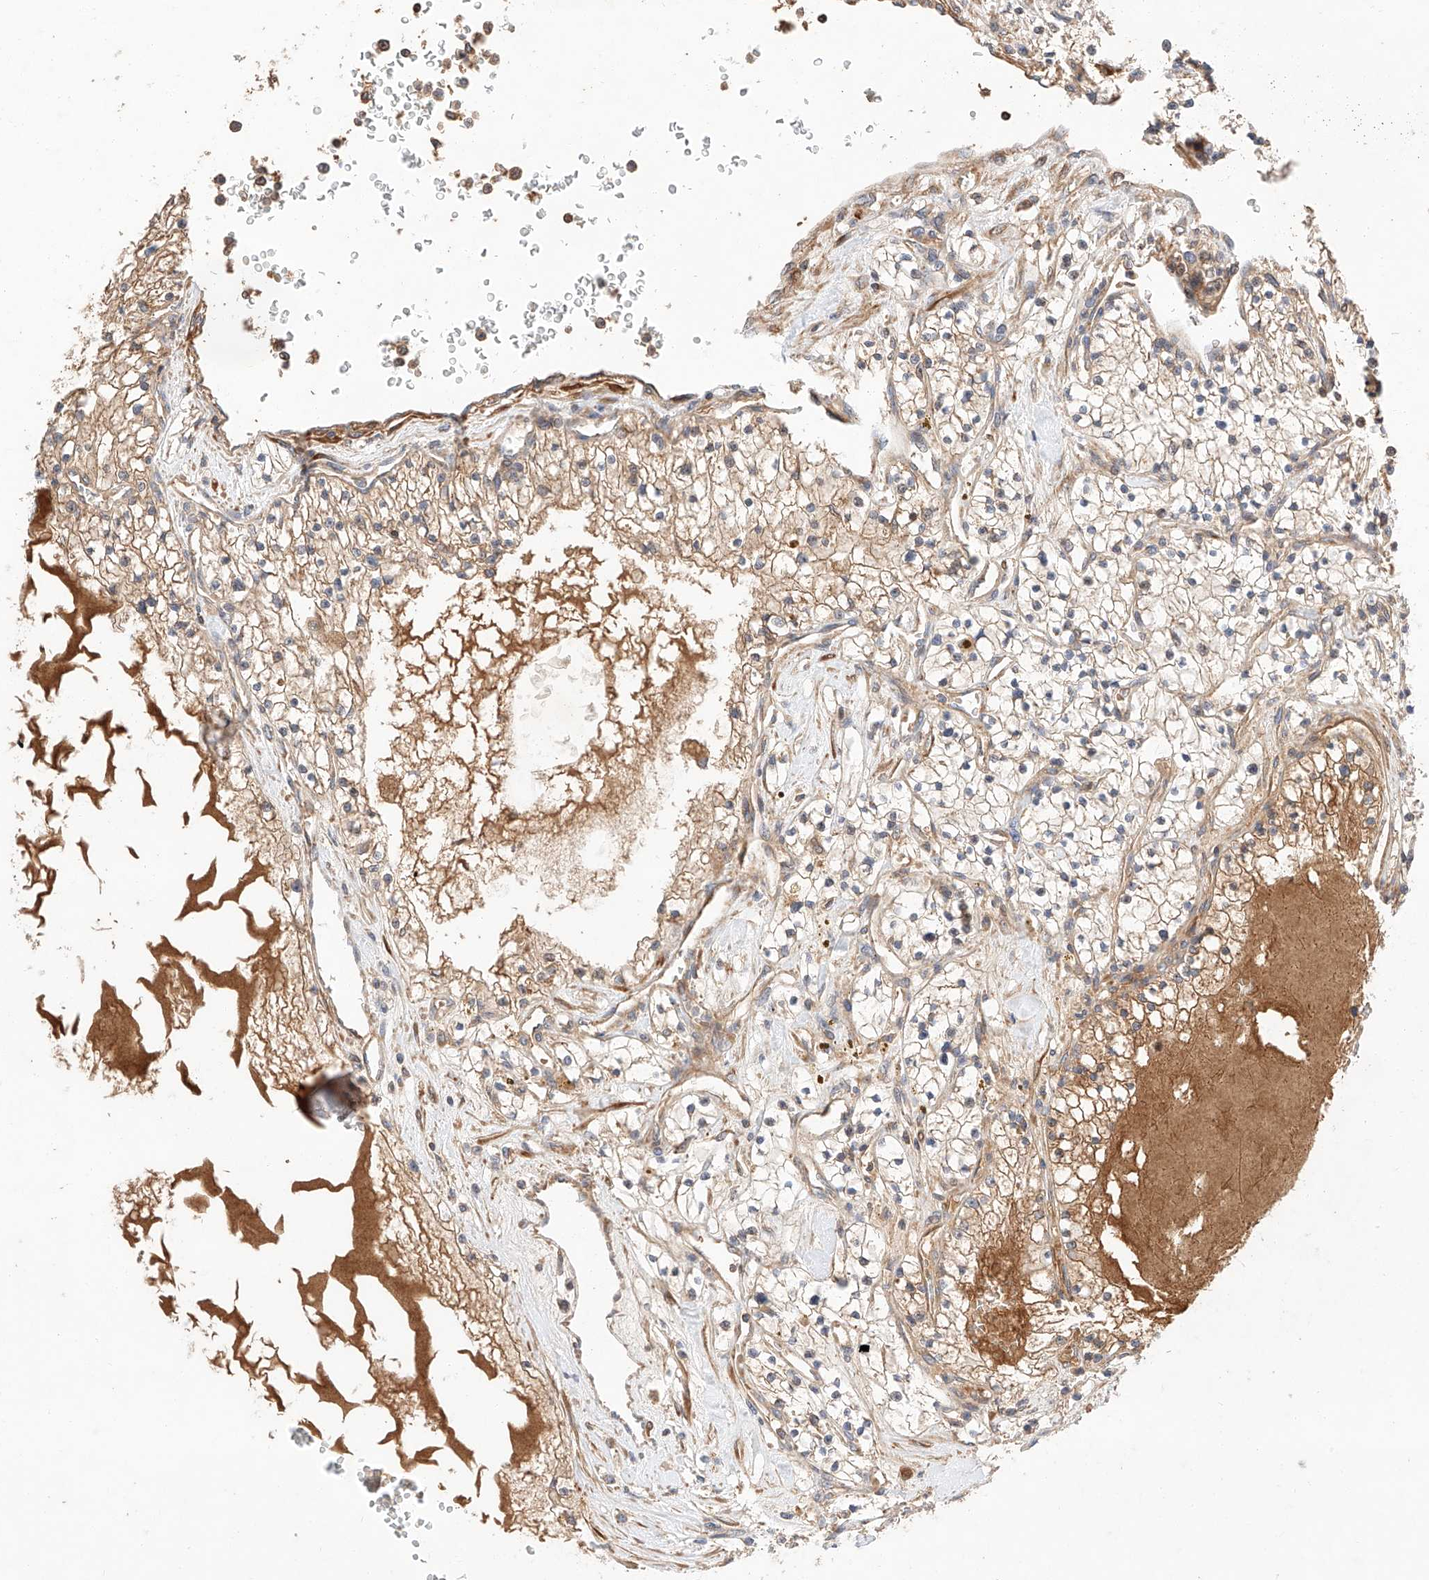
{"staining": {"intensity": "weak", "quantity": "25%-75%", "location": "cytoplasmic/membranous"}, "tissue": "renal cancer", "cell_type": "Tumor cells", "image_type": "cancer", "snomed": [{"axis": "morphology", "description": "Normal tissue, NOS"}, {"axis": "morphology", "description": "Adenocarcinoma, NOS"}, {"axis": "topography", "description": "Kidney"}], "caption": "Human renal cancer stained with a protein marker demonstrates weak staining in tumor cells.", "gene": "RAB23", "patient": {"sex": "male", "age": 68}}